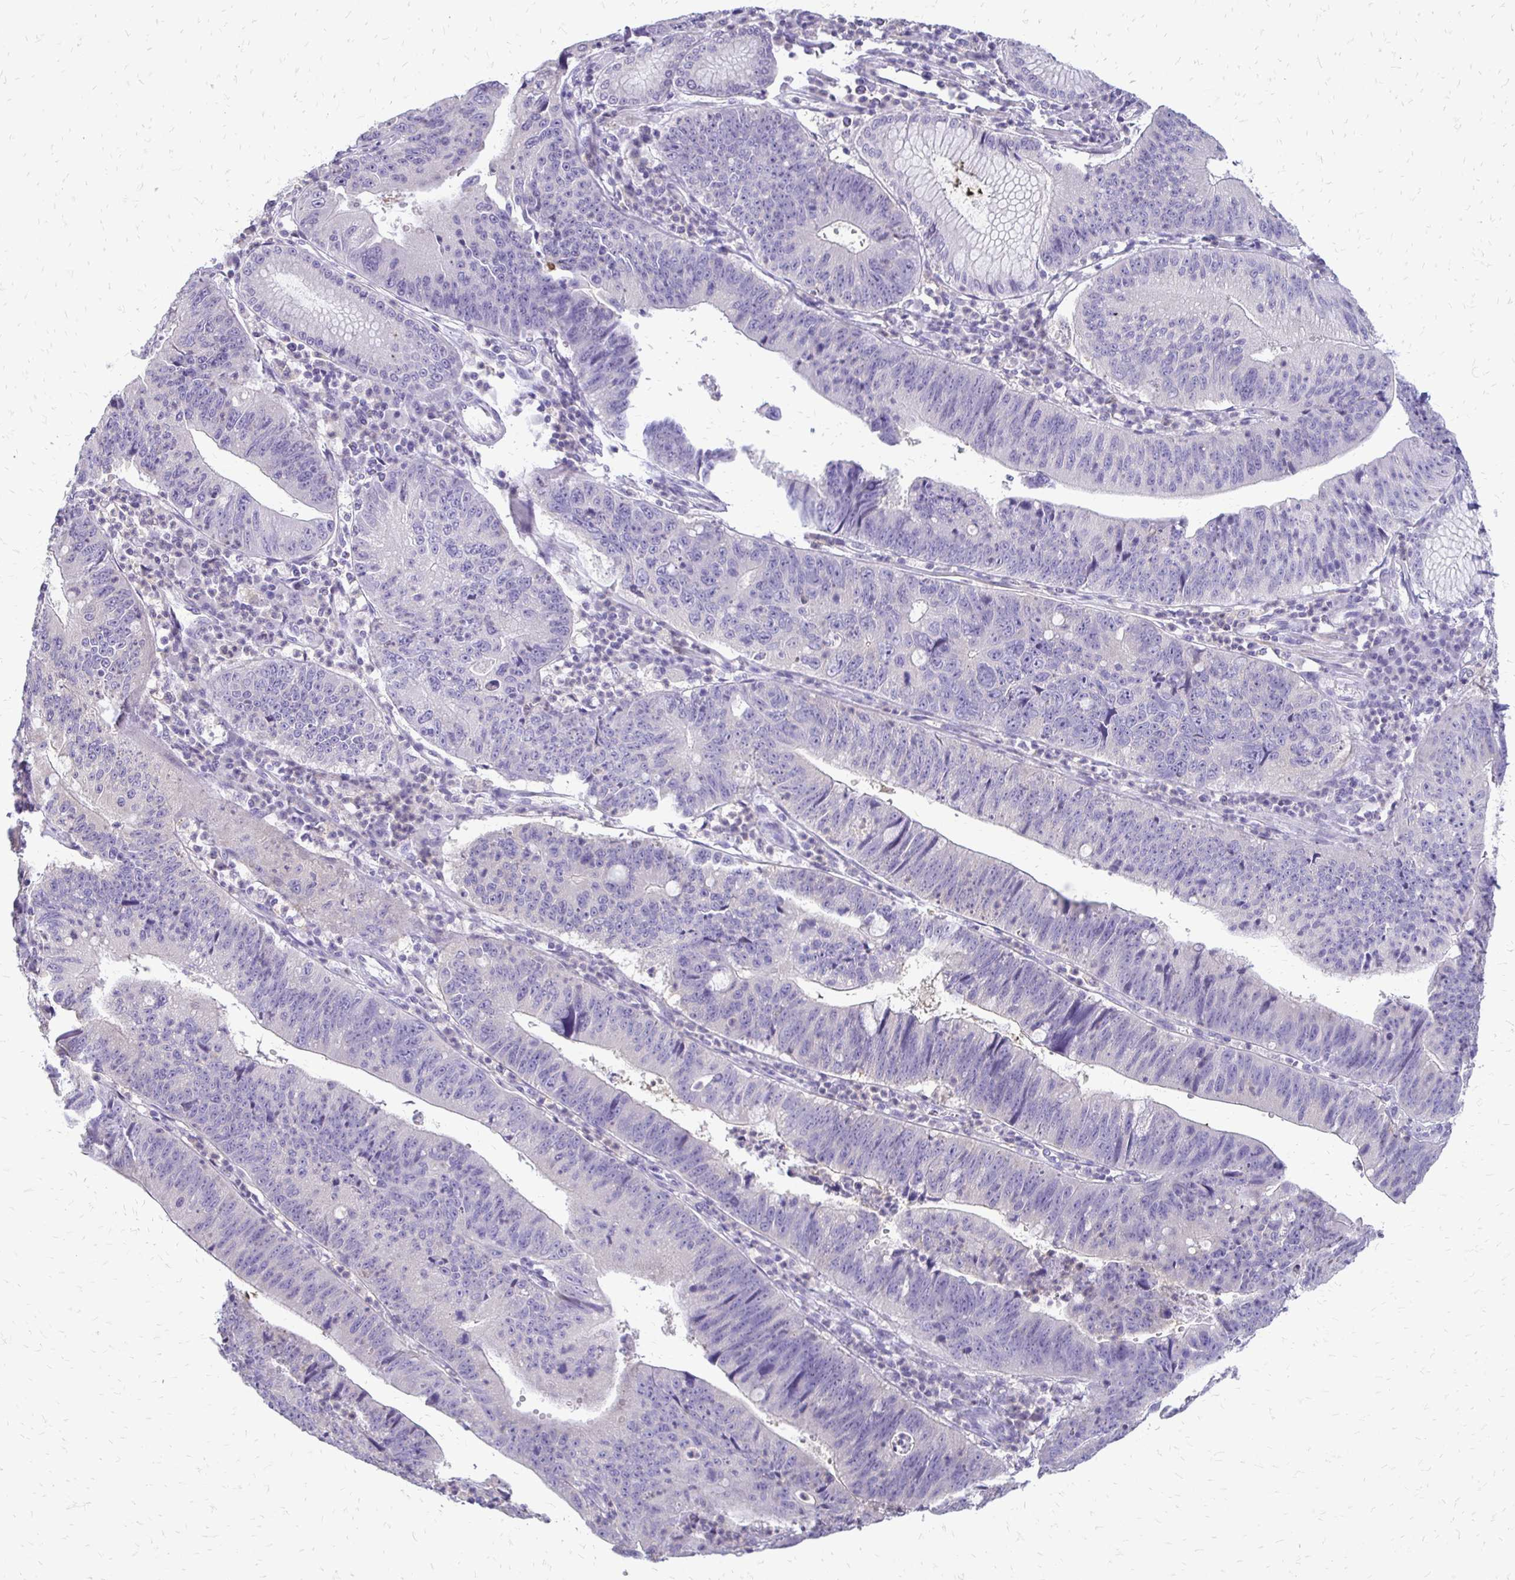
{"staining": {"intensity": "negative", "quantity": "none", "location": "none"}, "tissue": "stomach cancer", "cell_type": "Tumor cells", "image_type": "cancer", "snomed": [{"axis": "morphology", "description": "Adenocarcinoma, NOS"}, {"axis": "topography", "description": "Stomach"}], "caption": "An image of stomach cancer stained for a protein shows no brown staining in tumor cells.", "gene": "ALPG", "patient": {"sex": "male", "age": 59}}